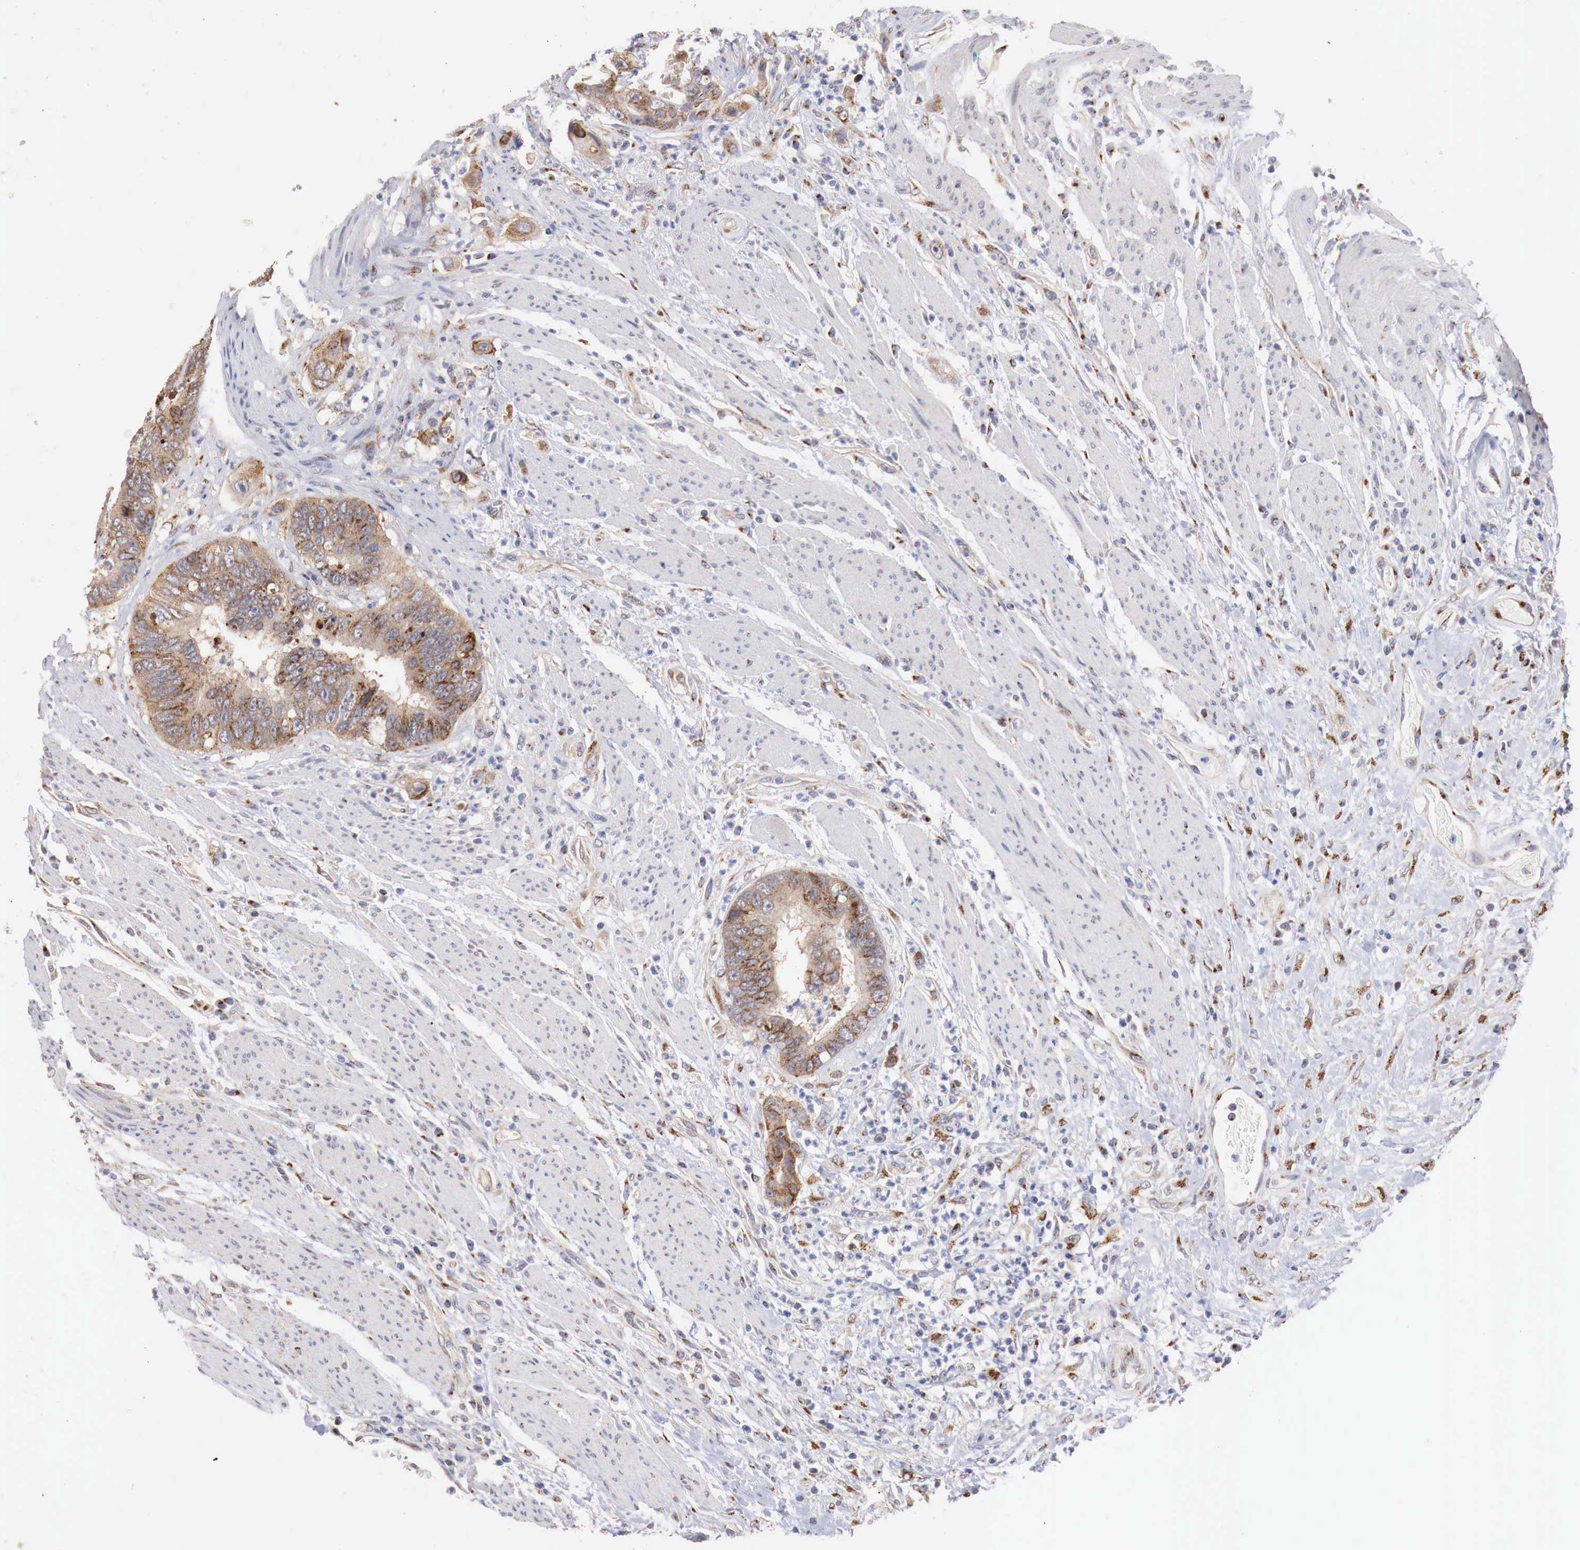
{"staining": {"intensity": "moderate", "quantity": ">75%", "location": "cytoplasmic/membranous"}, "tissue": "colorectal cancer", "cell_type": "Tumor cells", "image_type": "cancer", "snomed": [{"axis": "morphology", "description": "Adenocarcinoma, NOS"}, {"axis": "topography", "description": "Rectum"}], "caption": "Protein staining of adenocarcinoma (colorectal) tissue shows moderate cytoplasmic/membranous positivity in approximately >75% of tumor cells. Immunohistochemistry (ihc) stains the protein in brown and the nuclei are stained blue.", "gene": "SYAP1", "patient": {"sex": "female", "age": 65}}